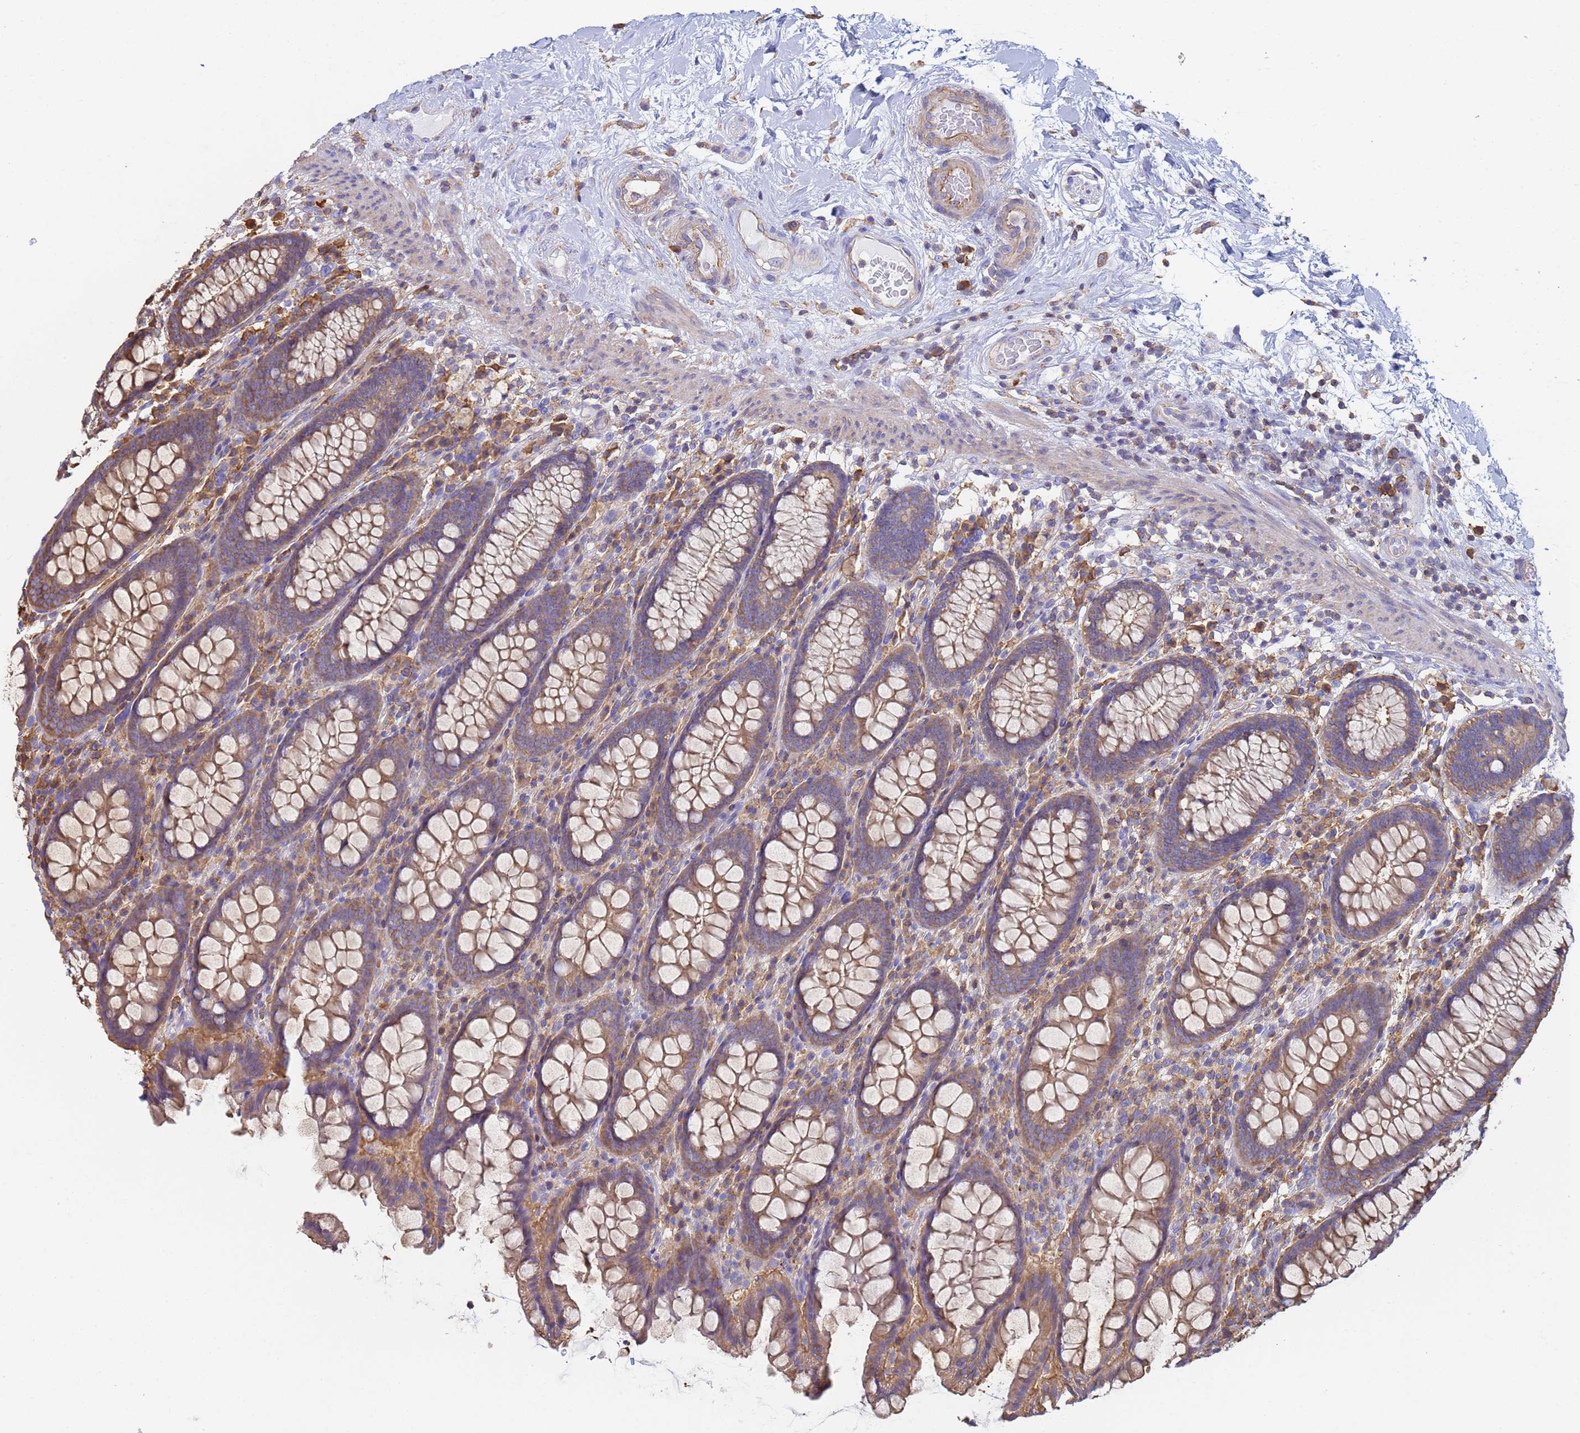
{"staining": {"intensity": "moderate", "quantity": ">75%", "location": "cytoplasmic/membranous"}, "tissue": "colon", "cell_type": "Endothelial cells", "image_type": "normal", "snomed": [{"axis": "morphology", "description": "Normal tissue, NOS"}, {"axis": "topography", "description": "Colon"}], "caption": "Moderate cytoplasmic/membranous protein positivity is identified in approximately >75% of endothelial cells in colon. (Stains: DAB in brown, nuclei in blue, Microscopy: brightfield microscopy at high magnification).", "gene": "ZNG1A", "patient": {"sex": "female", "age": 79}}